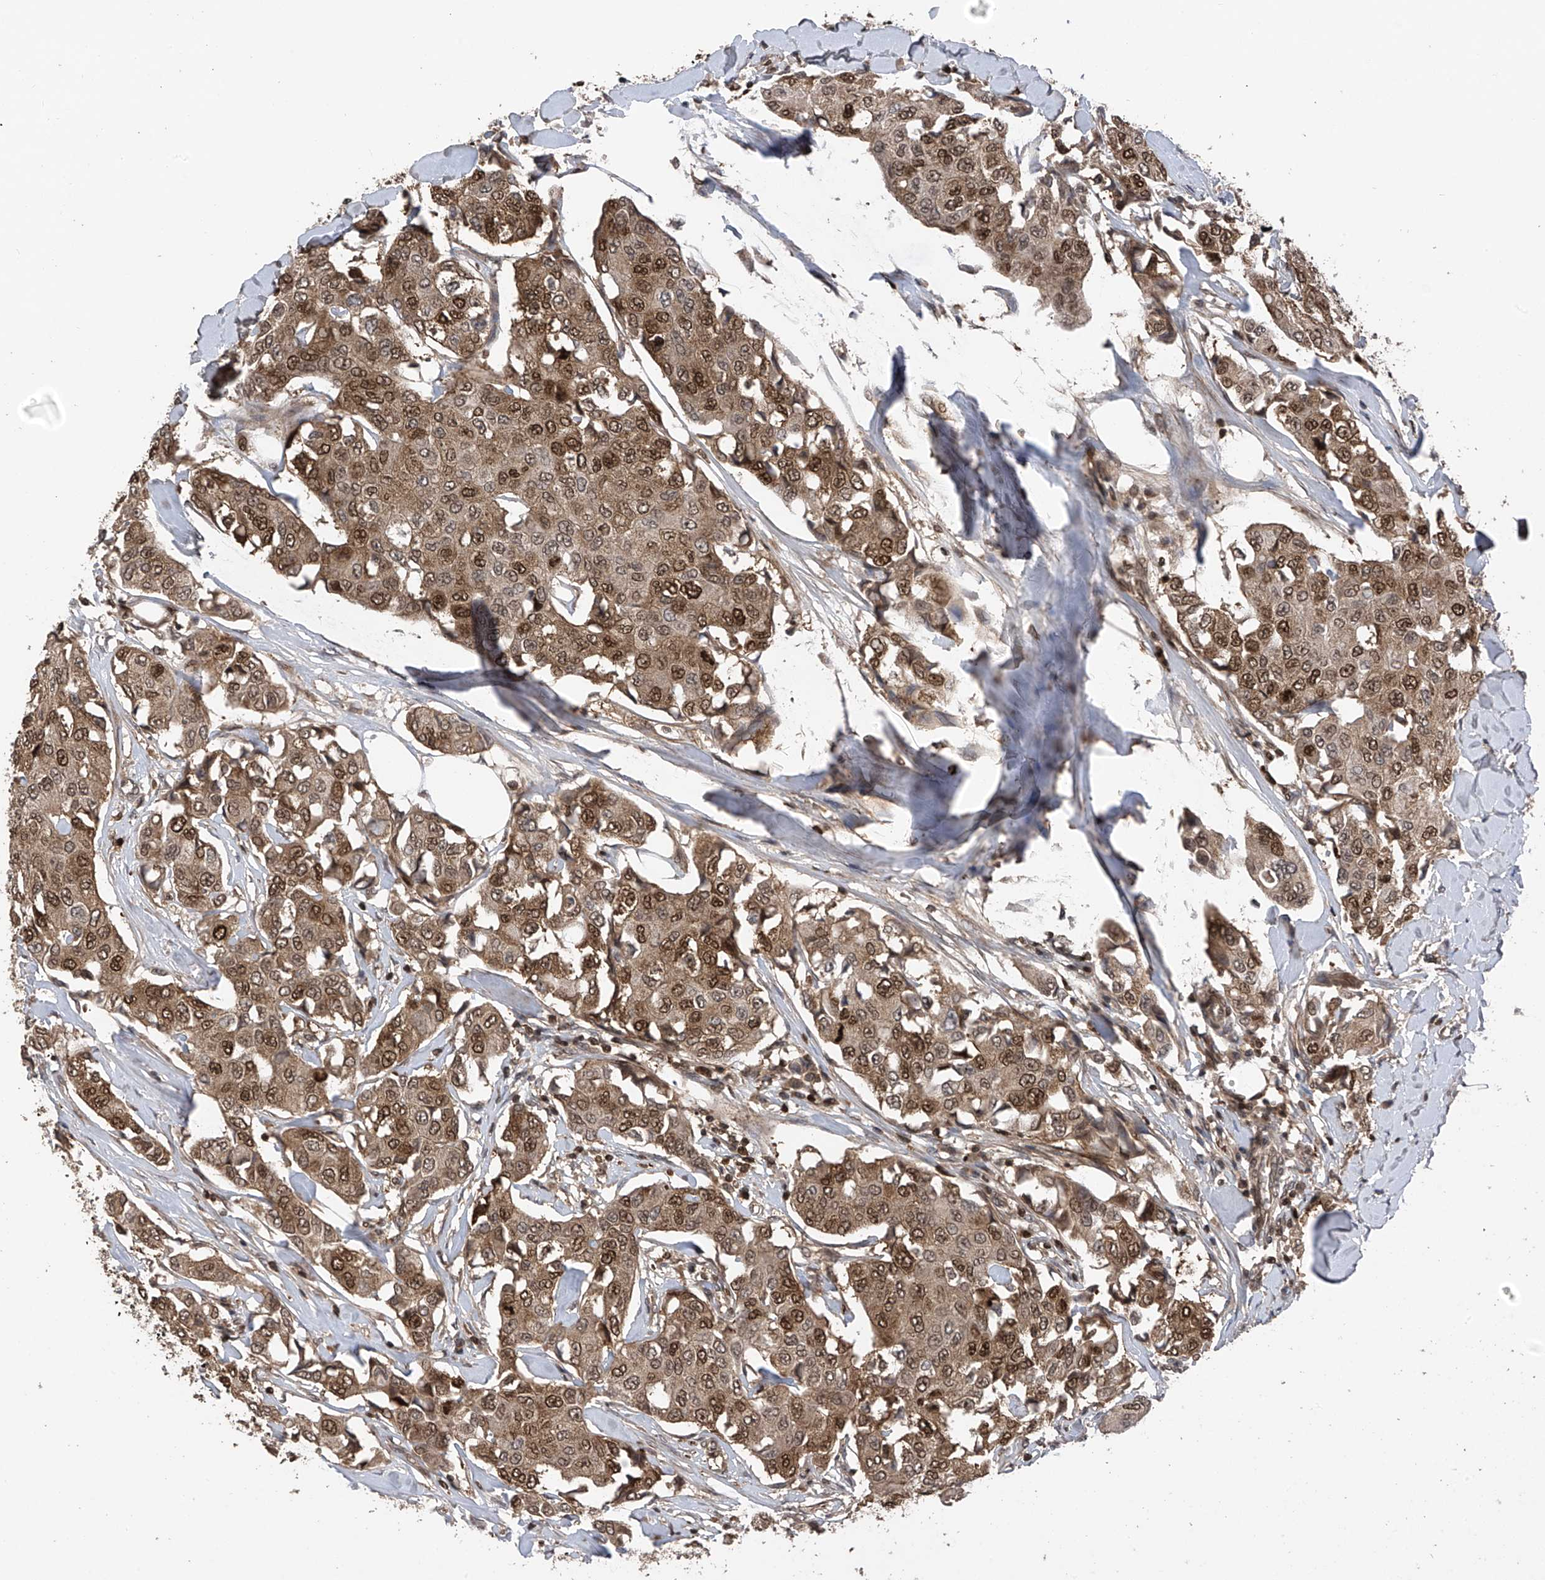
{"staining": {"intensity": "strong", "quantity": ">75%", "location": "cytoplasmic/membranous,nuclear"}, "tissue": "breast cancer", "cell_type": "Tumor cells", "image_type": "cancer", "snomed": [{"axis": "morphology", "description": "Duct carcinoma"}, {"axis": "topography", "description": "Breast"}], "caption": "Breast cancer (invasive ductal carcinoma) stained with immunohistochemistry (IHC) shows strong cytoplasmic/membranous and nuclear positivity in approximately >75% of tumor cells.", "gene": "DNAJC9", "patient": {"sex": "female", "age": 80}}